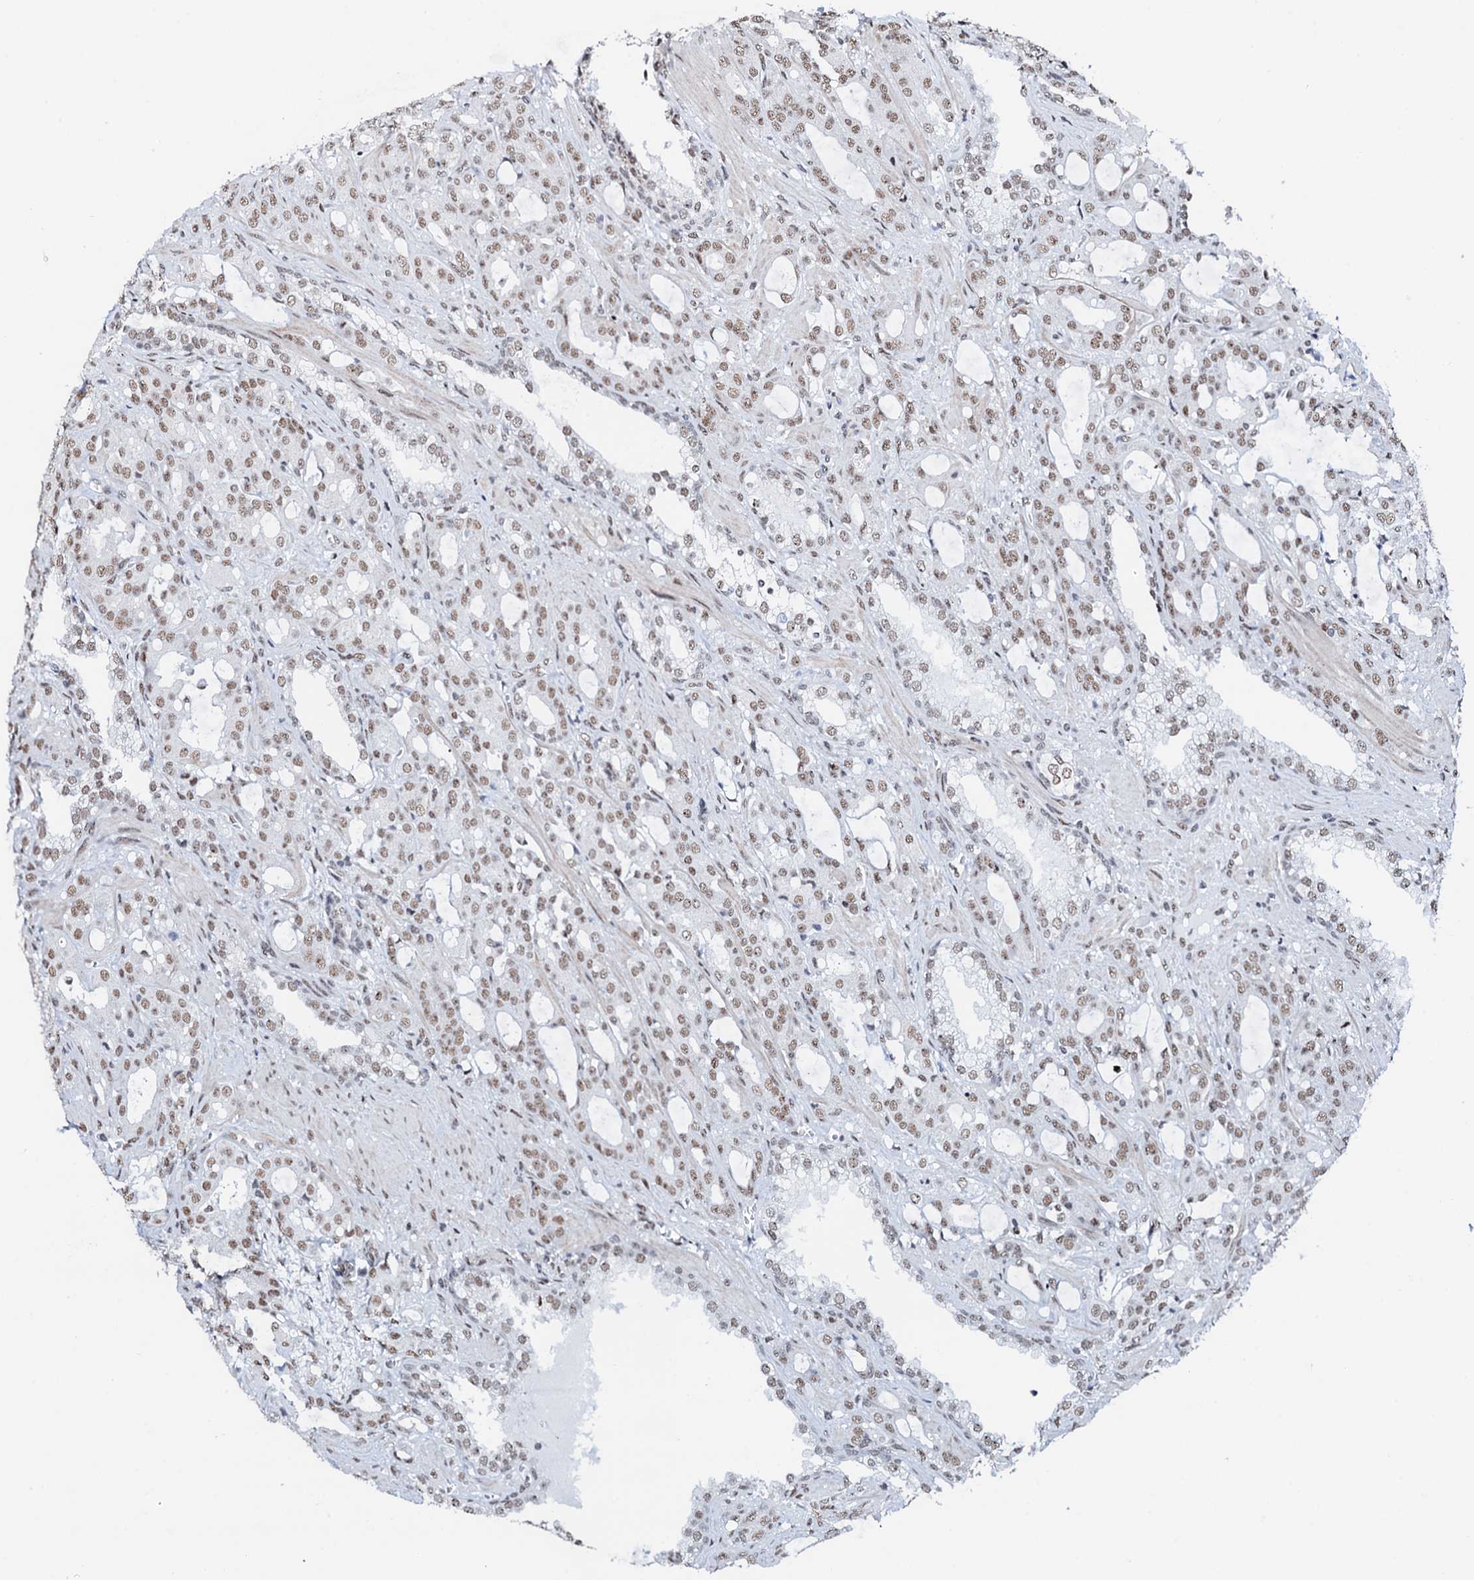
{"staining": {"intensity": "moderate", "quantity": ">75%", "location": "nuclear"}, "tissue": "prostate cancer", "cell_type": "Tumor cells", "image_type": "cancer", "snomed": [{"axis": "morphology", "description": "Adenocarcinoma, High grade"}, {"axis": "topography", "description": "Prostate"}], "caption": "Prostate cancer stained for a protein shows moderate nuclear positivity in tumor cells.", "gene": "NKAPD1", "patient": {"sex": "male", "age": 72}}